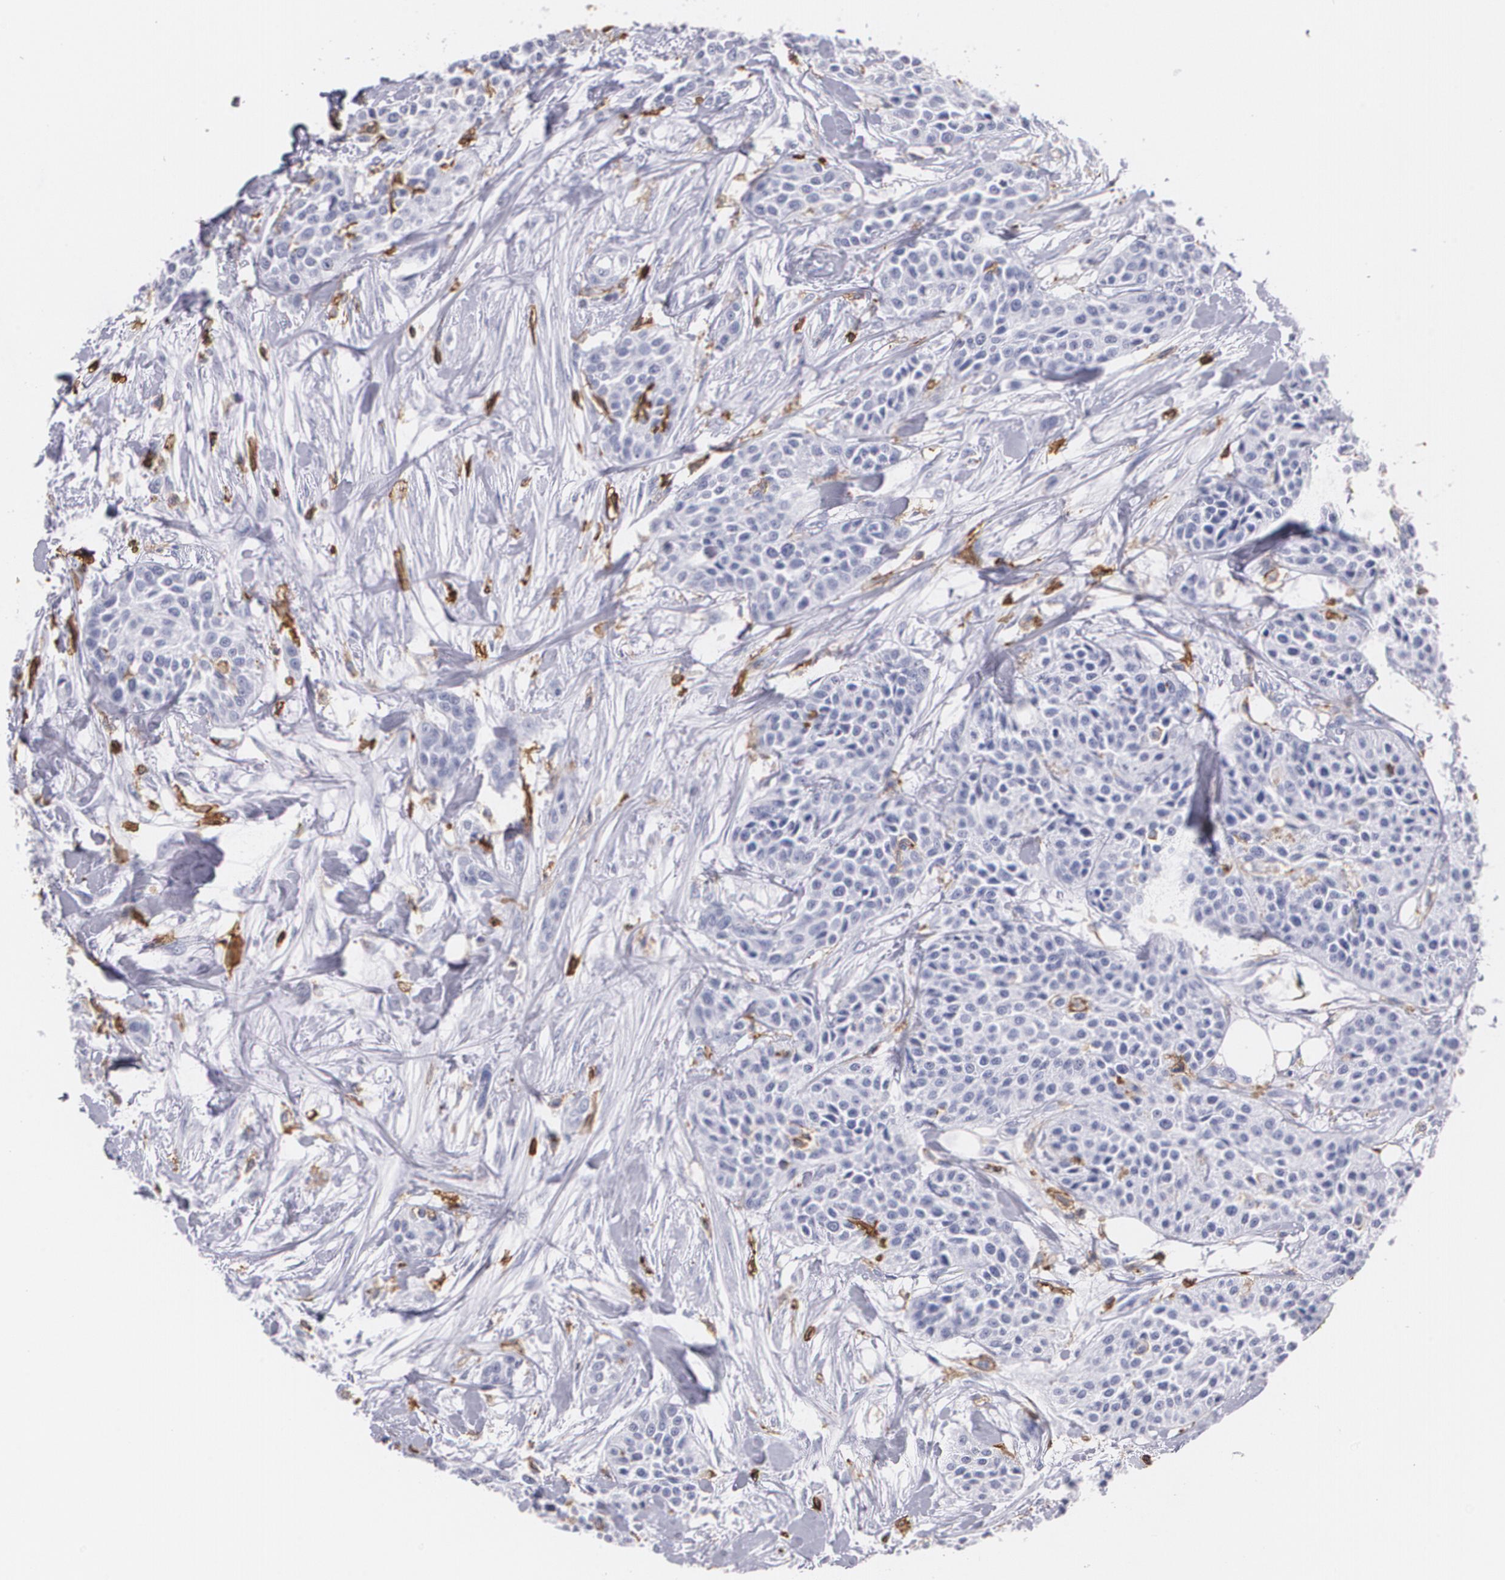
{"staining": {"intensity": "negative", "quantity": "none", "location": "none"}, "tissue": "urothelial cancer", "cell_type": "Tumor cells", "image_type": "cancer", "snomed": [{"axis": "morphology", "description": "Urothelial carcinoma, High grade"}, {"axis": "topography", "description": "Urinary bladder"}], "caption": "Tumor cells are negative for brown protein staining in urothelial cancer.", "gene": "PTPRC", "patient": {"sex": "male", "age": 56}}